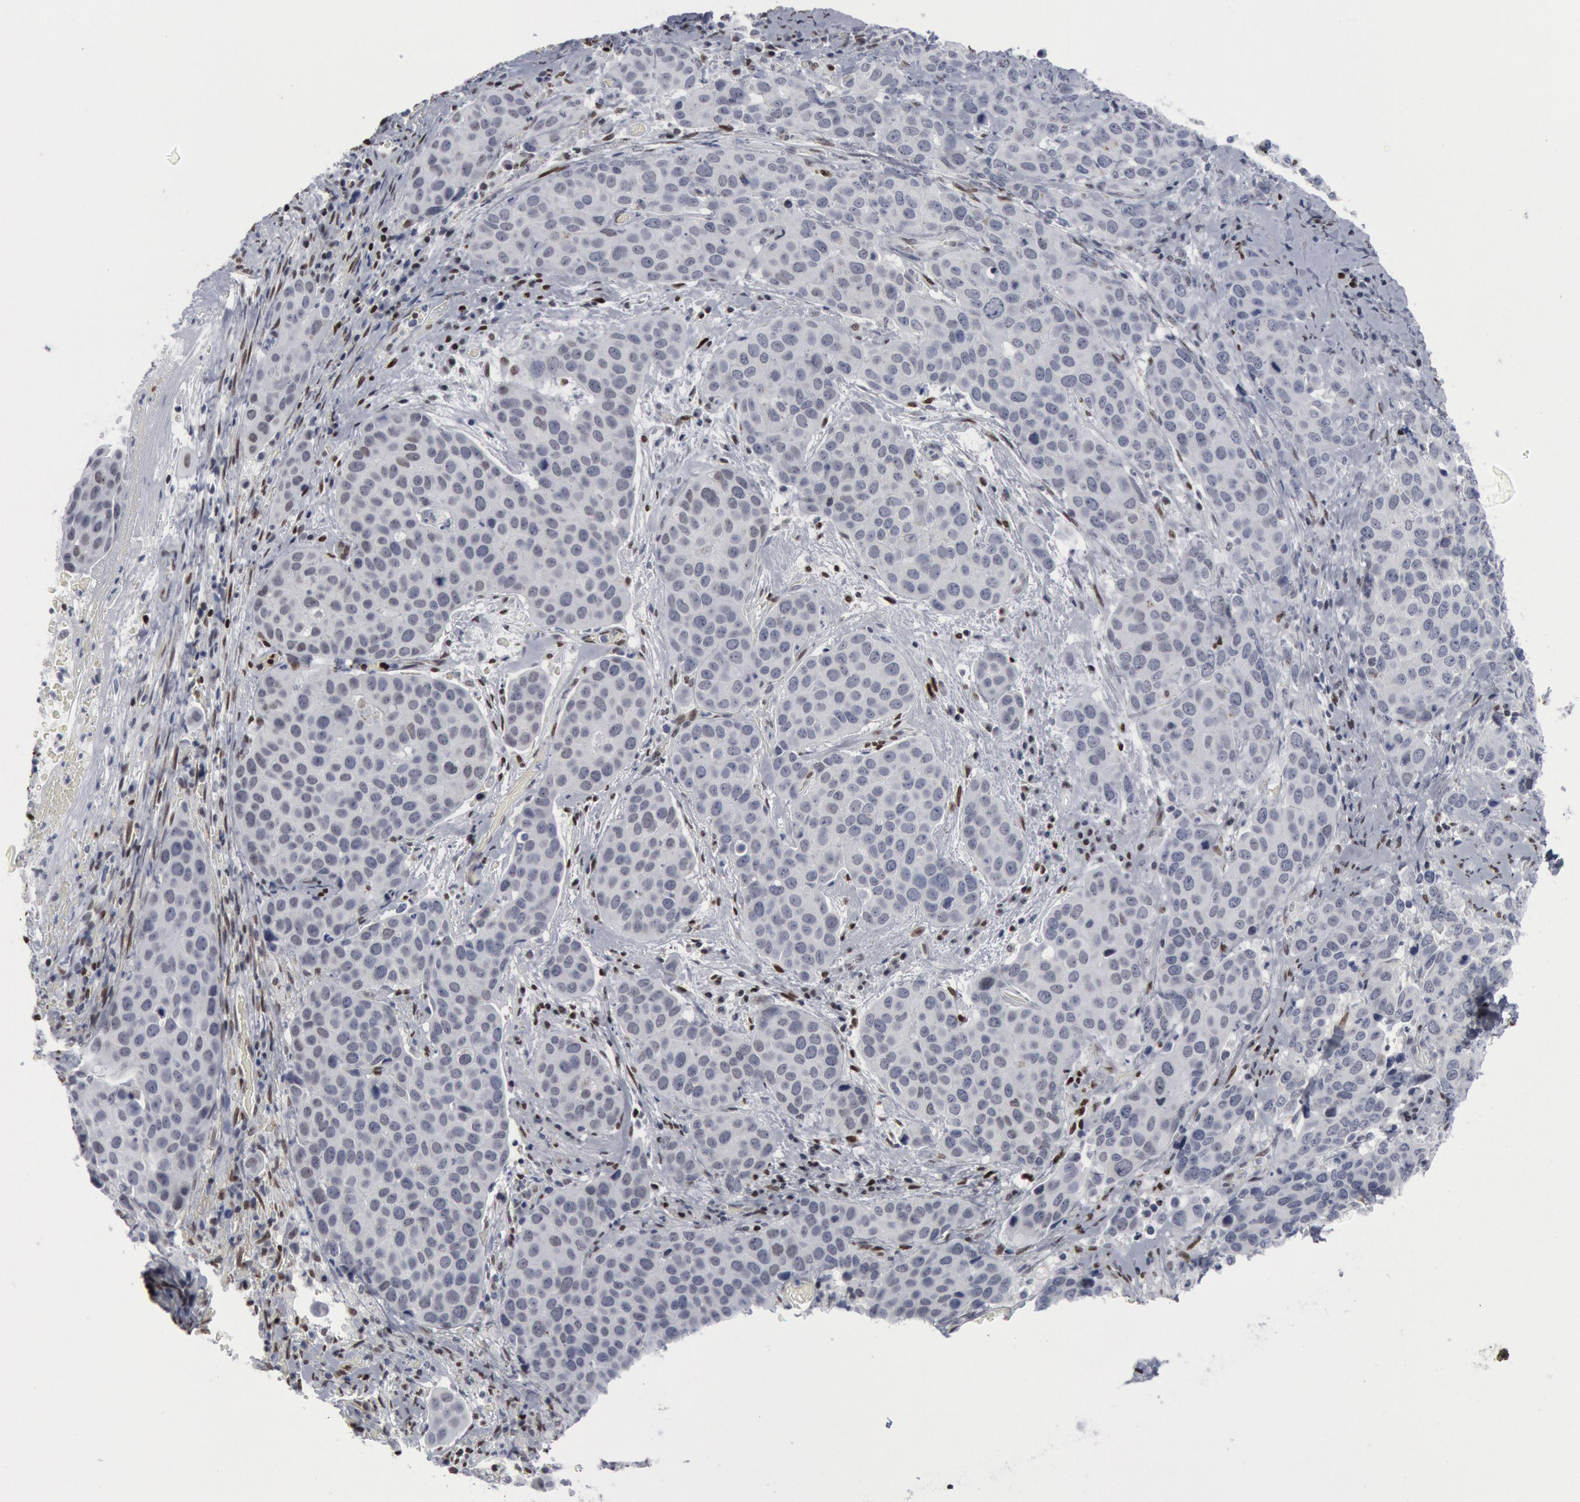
{"staining": {"intensity": "negative", "quantity": "none", "location": "none"}, "tissue": "cervical cancer", "cell_type": "Tumor cells", "image_type": "cancer", "snomed": [{"axis": "morphology", "description": "Squamous cell carcinoma, NOS"}, {"axis": "topography", "description": "Cervix"}], "caption": "A high-resolution histopathology image shows immunohistochemistry (IHC) staining of cervical squamous cell carcinoma, which reveals no significant staining in tumor cells. Nuclei are stained in blue.", "gene": "MECP2", "patient": {"sex": "female", "age": 54}}